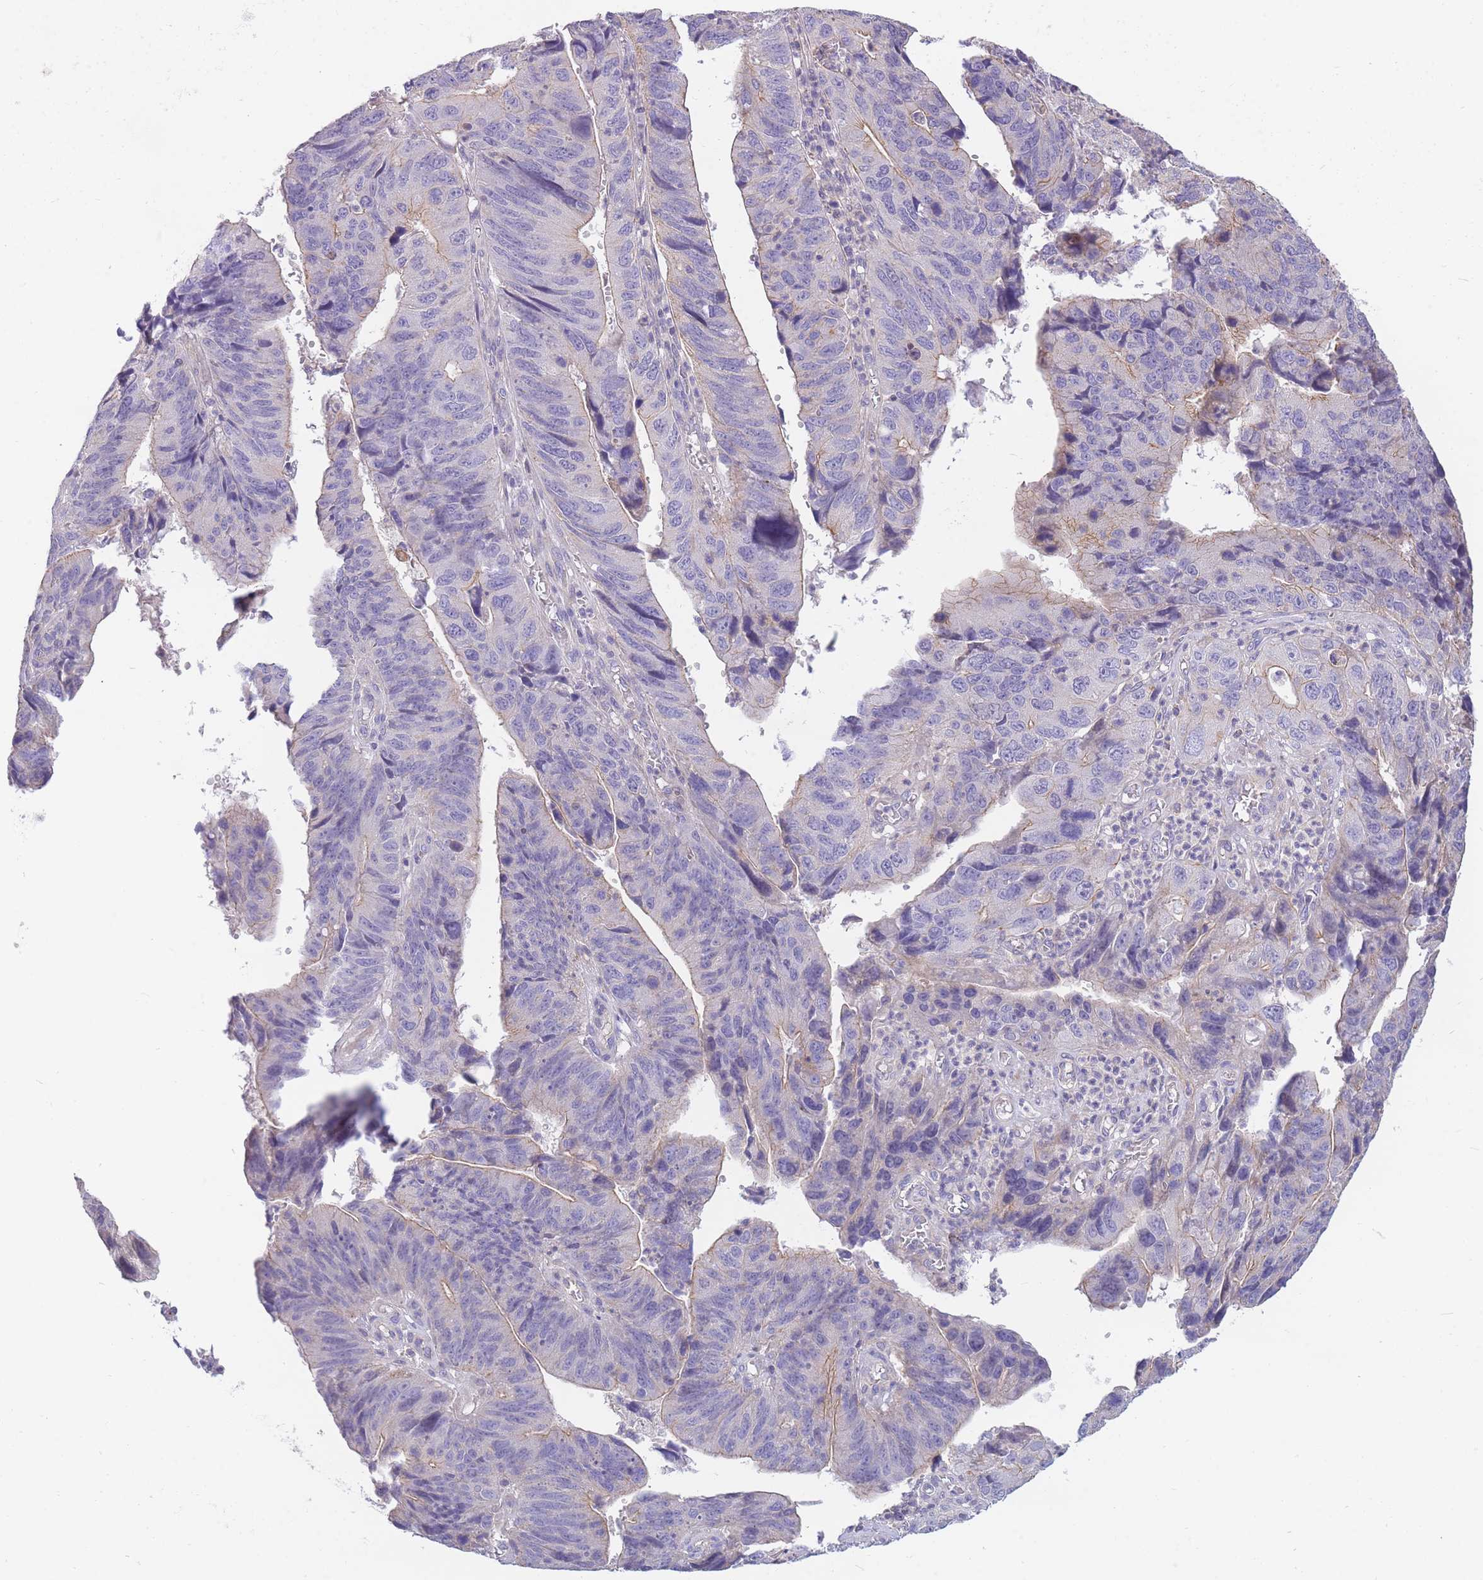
{"staining": {"intensity": "weak", "quantity": "<25%", "location": "cytoplasmic/membranous"}, "tissue": "stomach cancer", "cell_type": "Tumor cells", "image_type": "cancer", "snomed": [{"axis": "morphology", "description": "Adenocarcinoma, NOS"}, {"axis": "topography", "description": "Stomach"}], "caption": "Immunohistochemical staining of stomach cancer shows no significant positivity in tumor cells.", "gene": "OR5T1", "patient": {"sex": "male", "age": 59}}